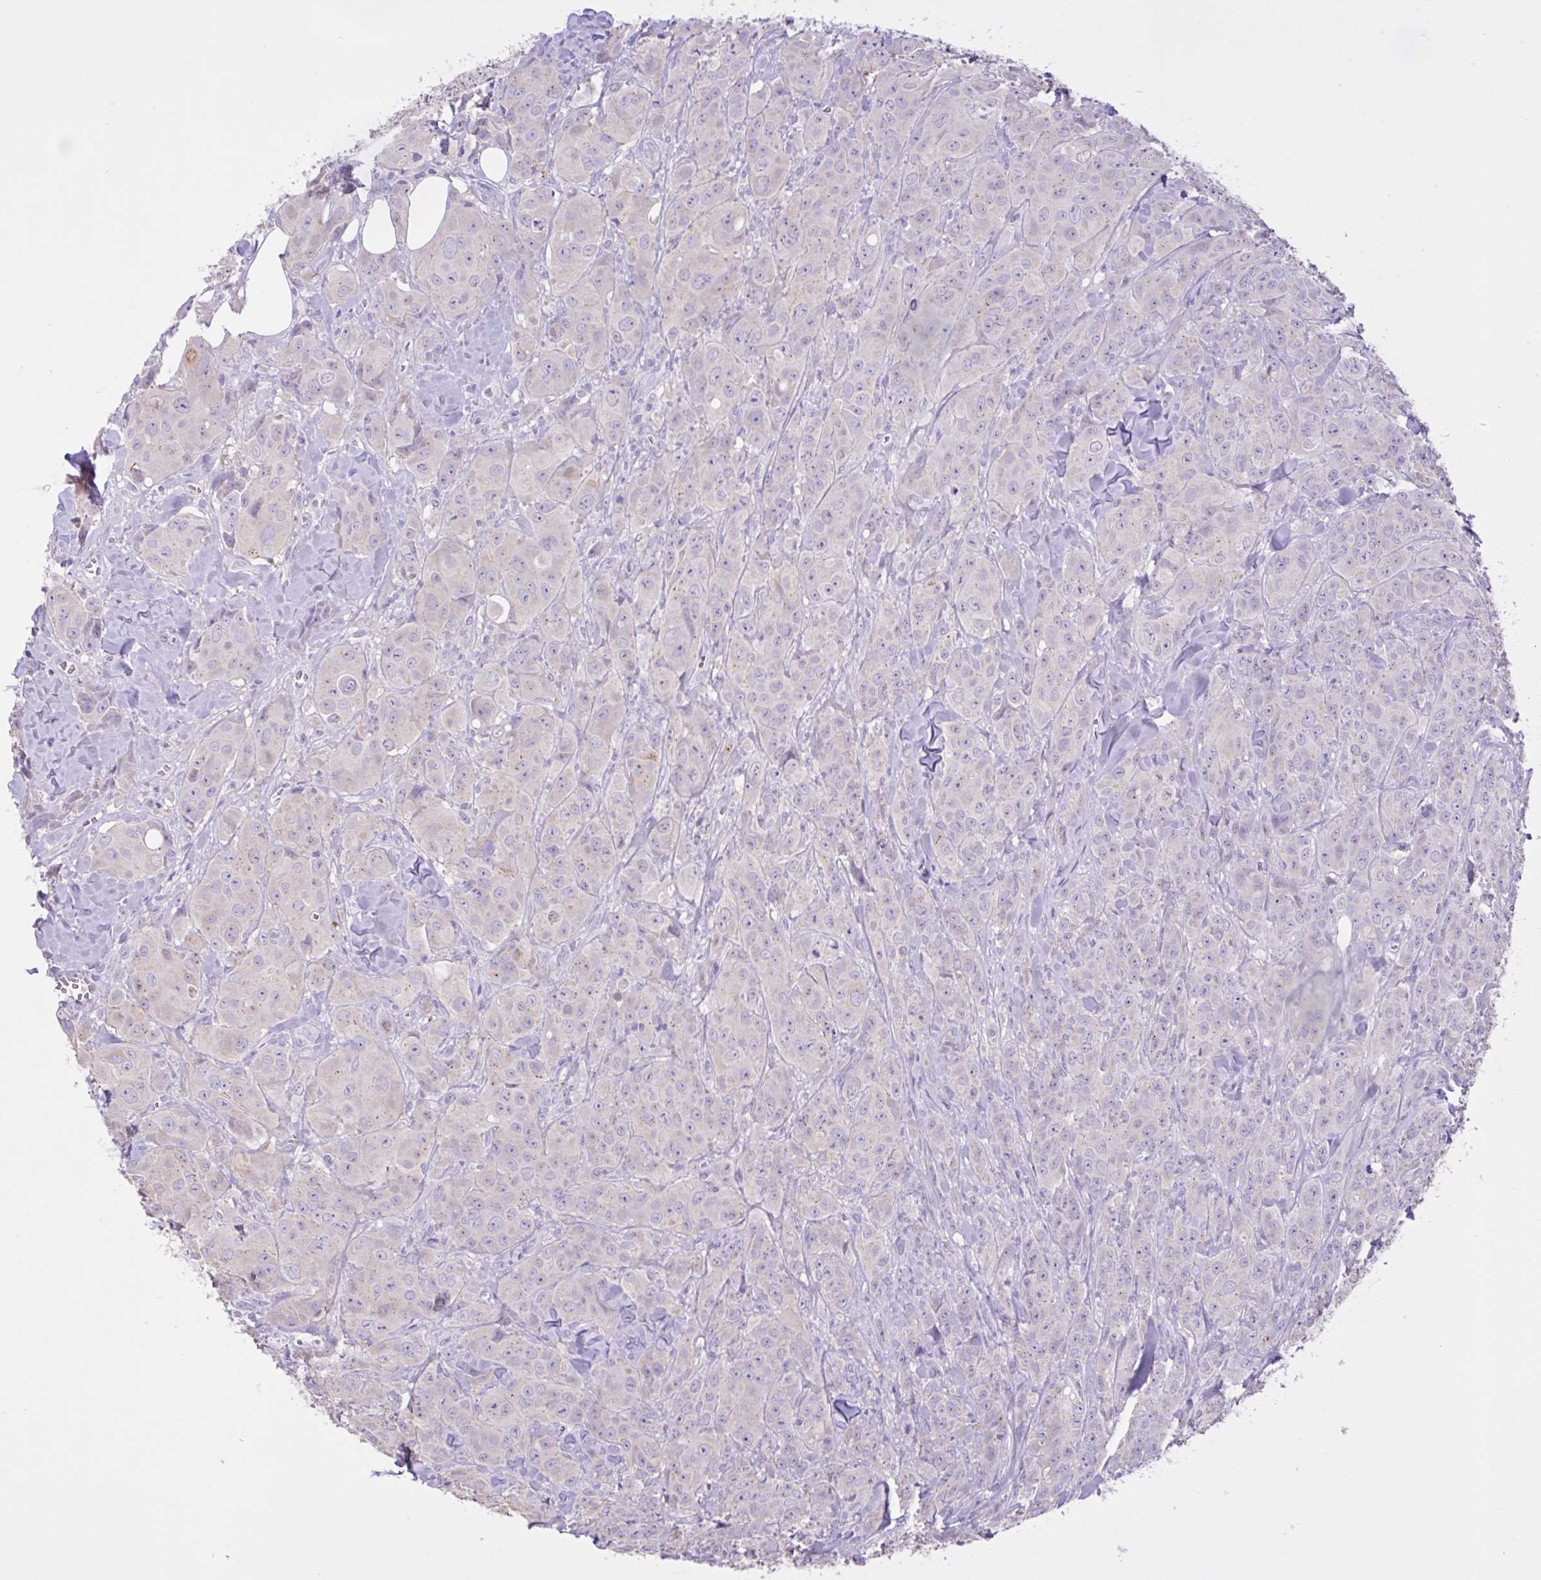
{"staining": {"intensity": "negative", "quantity": "none", "location": "none"}, "tissue": "breast cancer", "cell_type": "Tumor cells", "image_type": "cancer", "snomed": [{"axis": "morphology", "description": "Normal tissue, NOS"}, {"axis": "morphology", "description": "Duct carcinoma"}, {"axis": "topography", "description": "Breast"}], "caption": "High power microscopy histopathology image of an IHC image of breast cancer, revealing no significant staining in tumor cells. The staining is performed using DAB brown chromogen with nuclei counter-stained in using hematoxylin.", "gene": "CST11", "patient": {"sex": "female", "age": 43}}